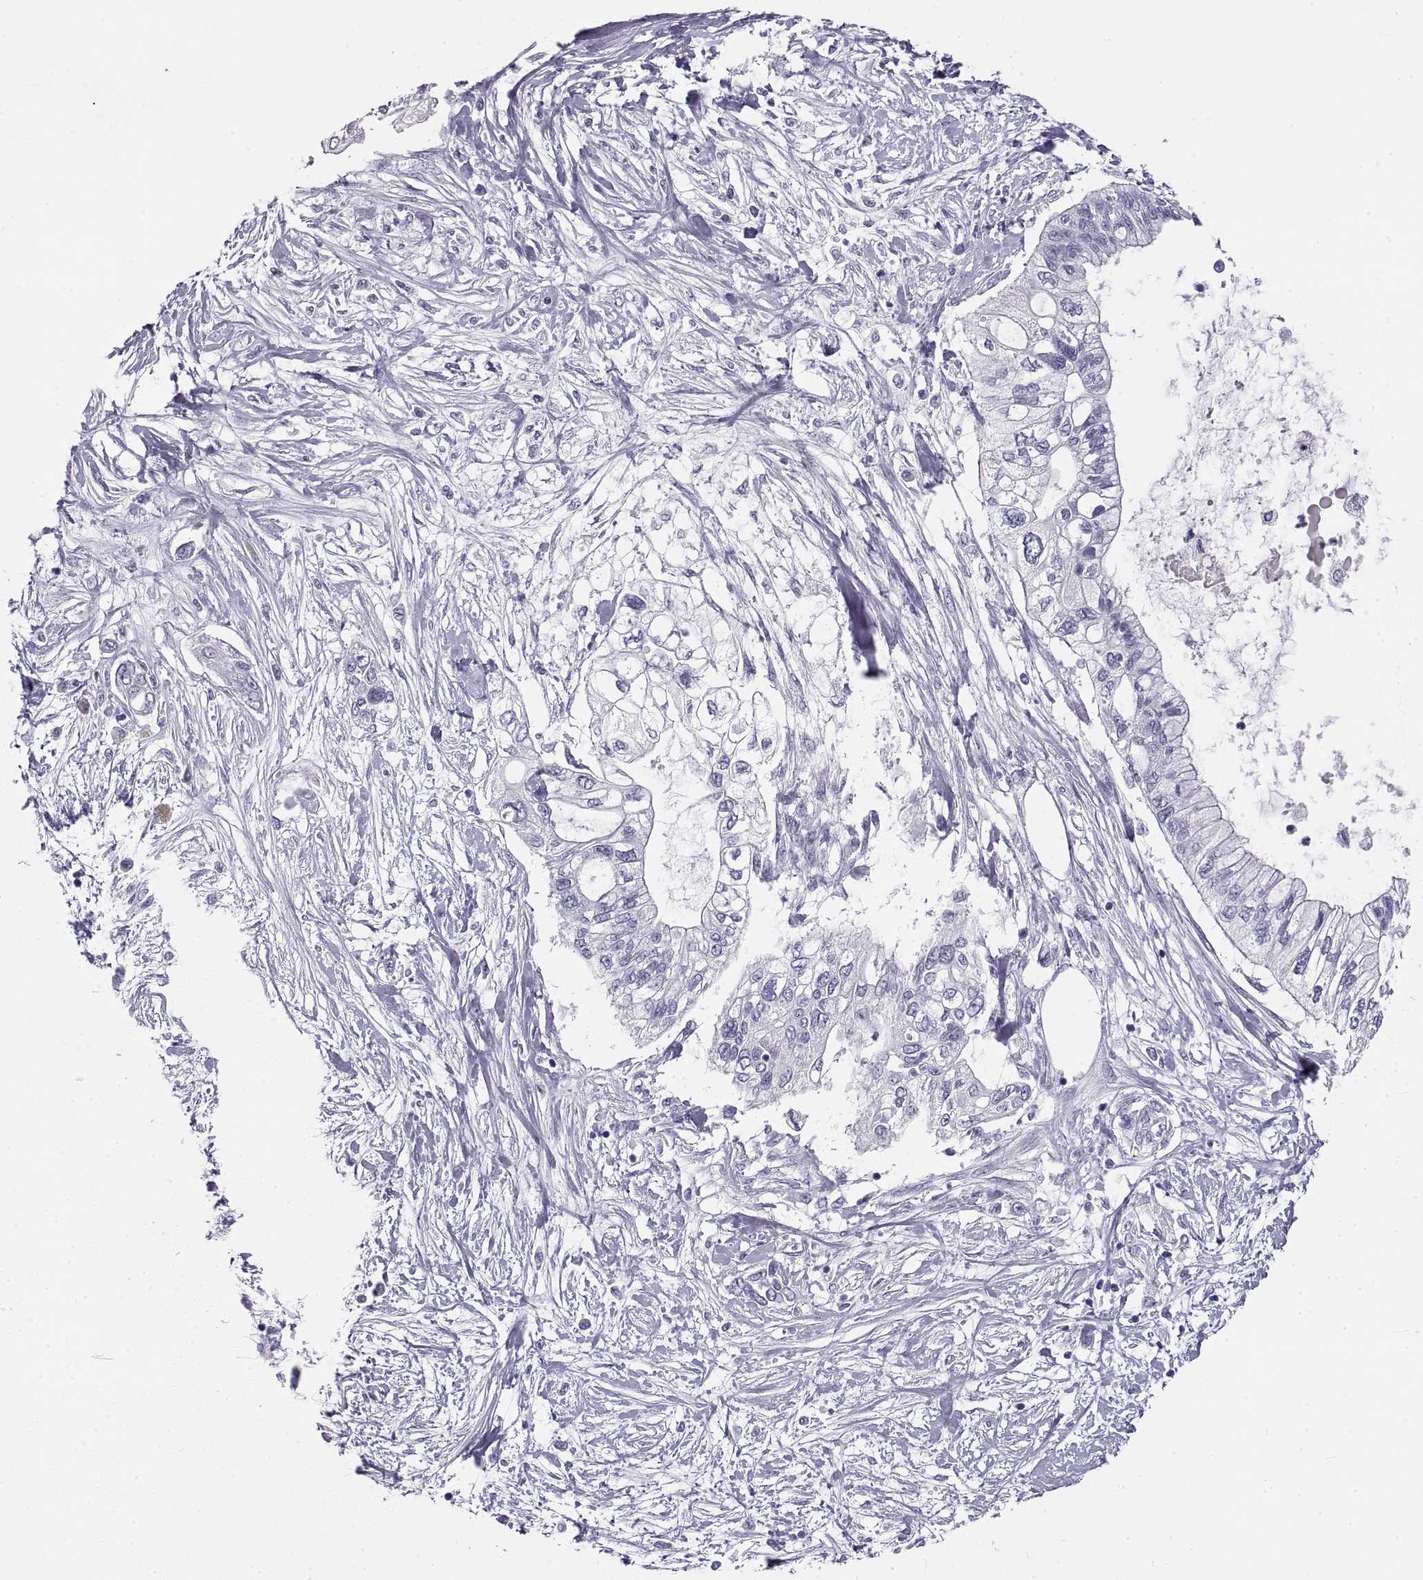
{"staining": {"intensity": "negative", "quantity": "none", "location": "none"}, "tissue": "pancreatic cancer", "cell_type": "Tumor cells", "image_type": "cancer", "snomed": [{"axis": "morphology", "description": "Adenocarcinoma, NOS"}, {"axis": "topography", "description": "Pancreas"}], "caption": "An immunohistochemistry (IHC) photomicrograph of adenocarcinoma (pancreatic) is shown. There is no staining in tumor cells of adenocarcinoma (pancreatic).", "gene": "RLBP1", "patient": {"sex": "female", "age": 77}}